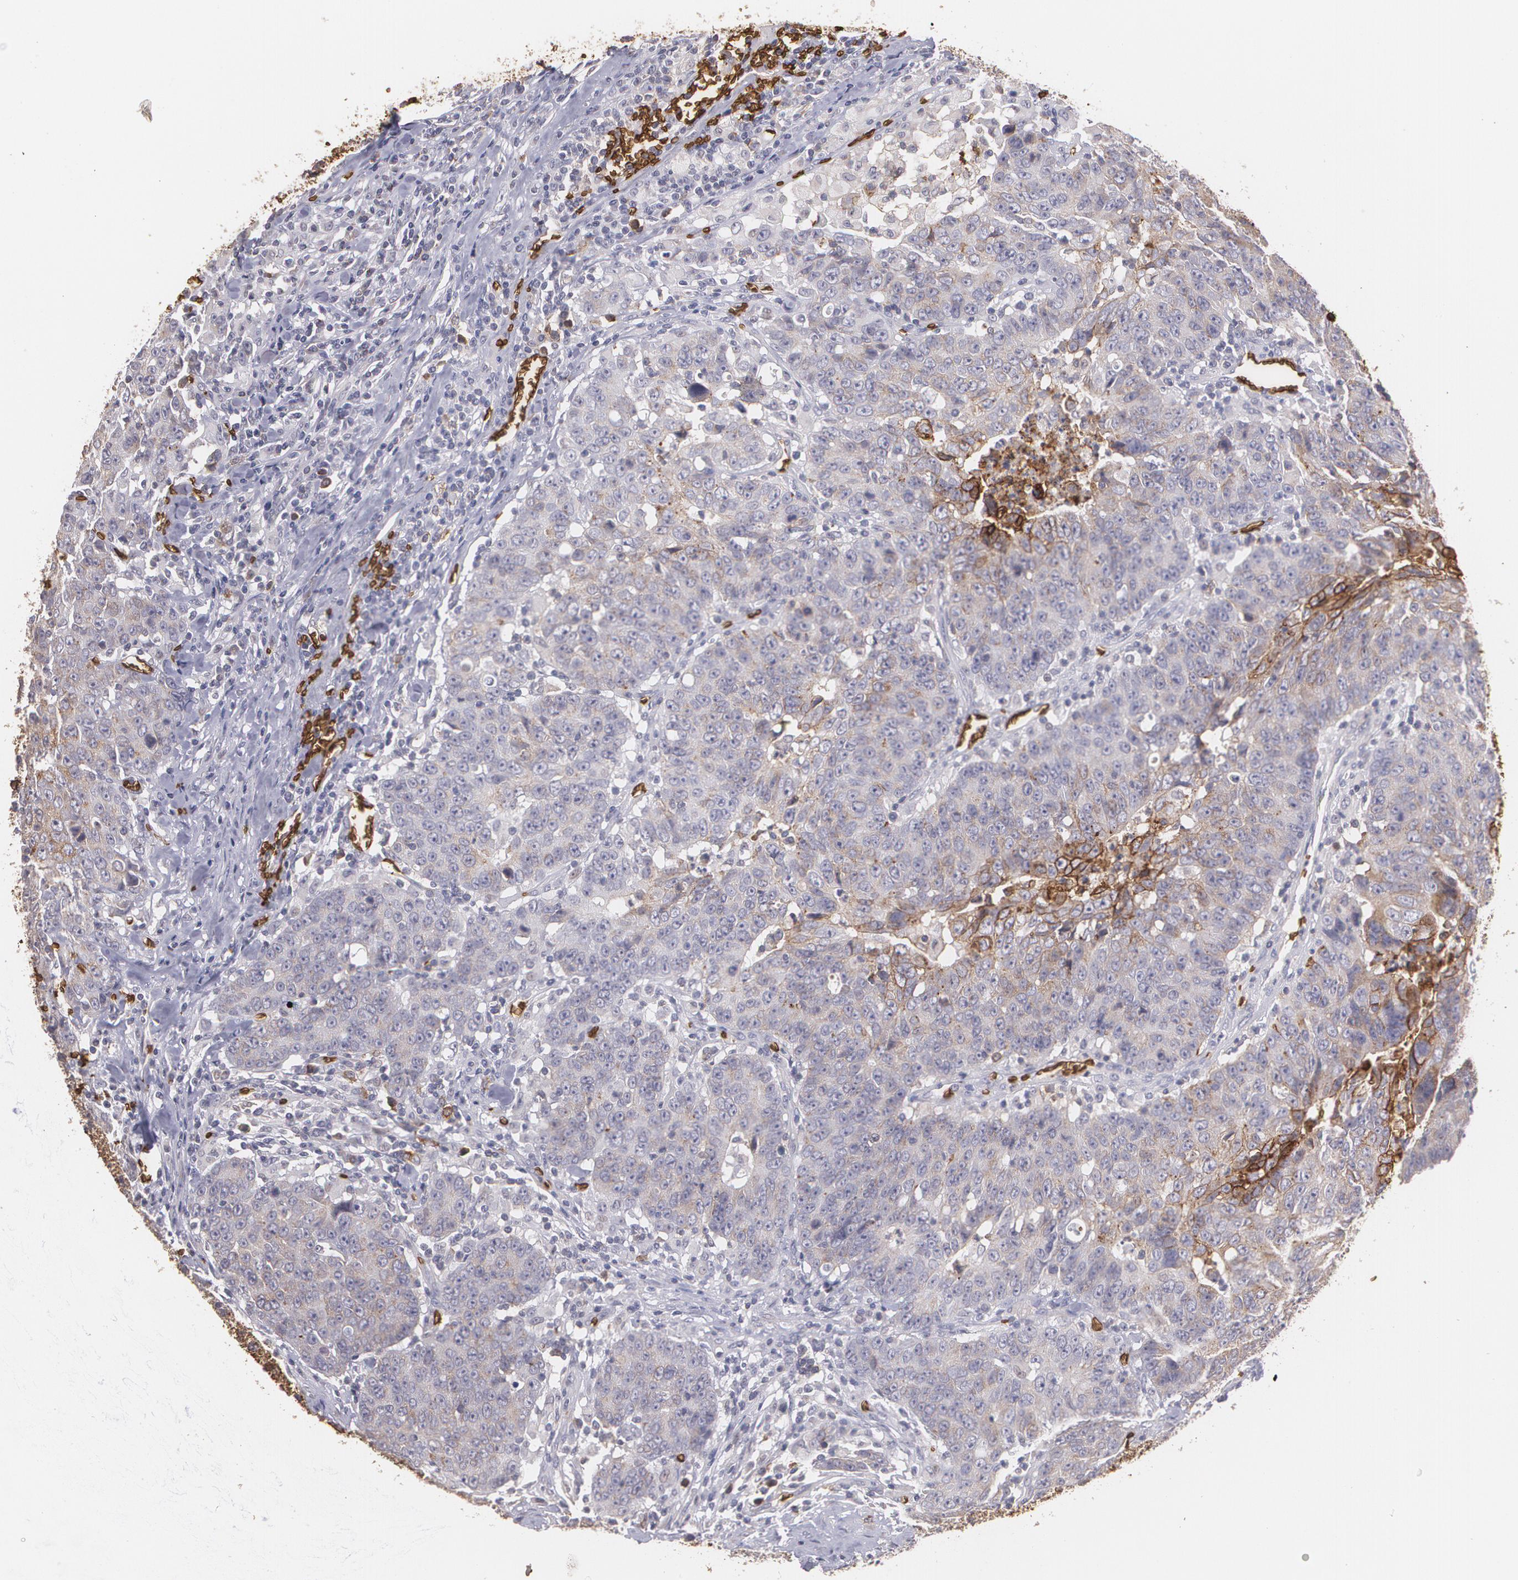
{"staining": {"intensity": "weak", "quantity": ">75%", "location": "cytoplasmic/membranous"}, "tissue": "colorectal cancer", "cell_type": "Tumor cells", "image_type": "cancer", "snomed": [{"axis": "morphology", "description": "Adenocarcinoma, NOS"}, {"axis": "topography", "description": "Colon"}], "caption": "Colorectal cancer tissue exhibits weak cytoplasmic/membranous staining in about >75% of tumor cells", "gene": "SLC2A1", "patient": {"sex": "female", "age": 53}}